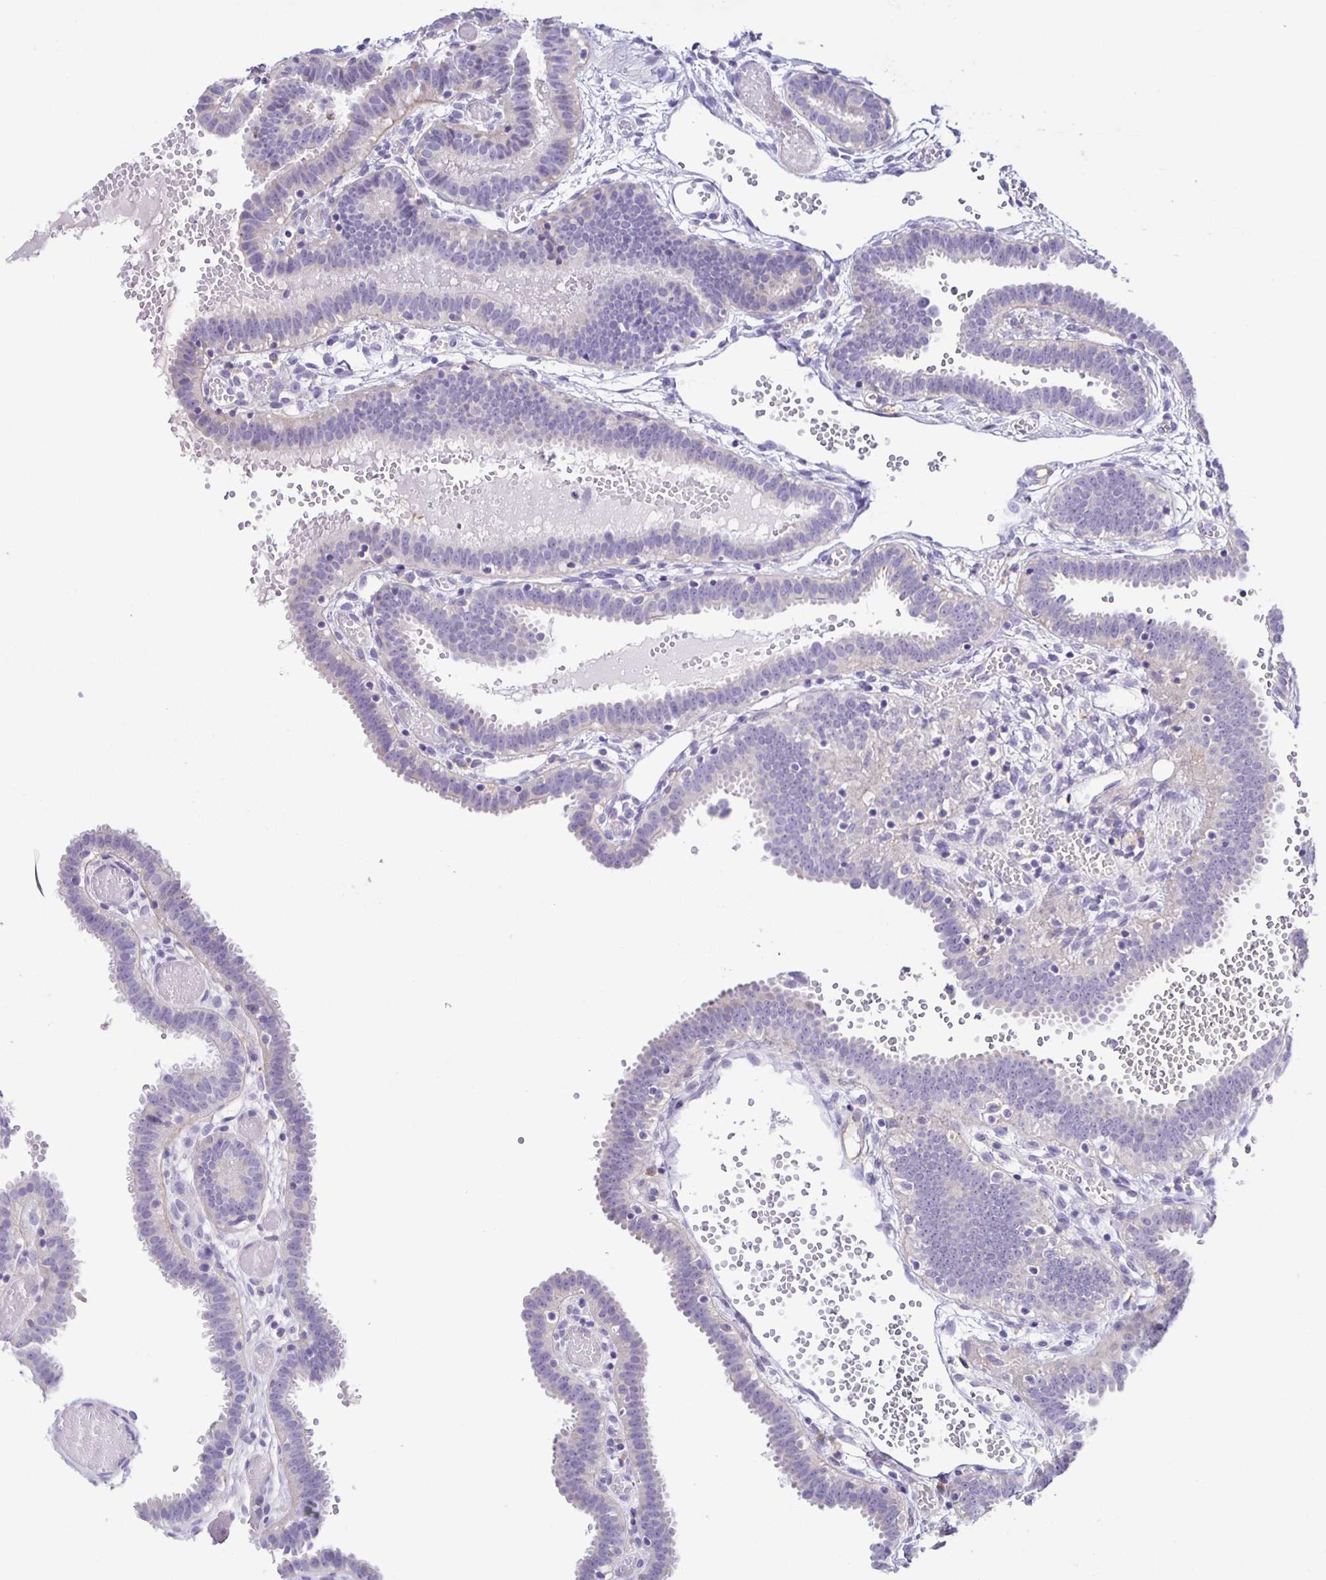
{"staining": {"intensity": "weak", "quantity": "<25%", "location": "cytoplasmic/membranous"}, "tissue": "fallopian tube", "cell_type": "Glandular cells", "image_type": "normal", "snomed": [{"axis": "morphology", "description": "Normal tissue, NOS"}, {"axis": "topography", "description": "Fallopian tube"}], "caption": "This is an IHC micrograph of unremarkable human fallopian tube. There is no staining in glandular cells.", "gene": "BOLL", "patient": {"sex": "female", "age": 37}}